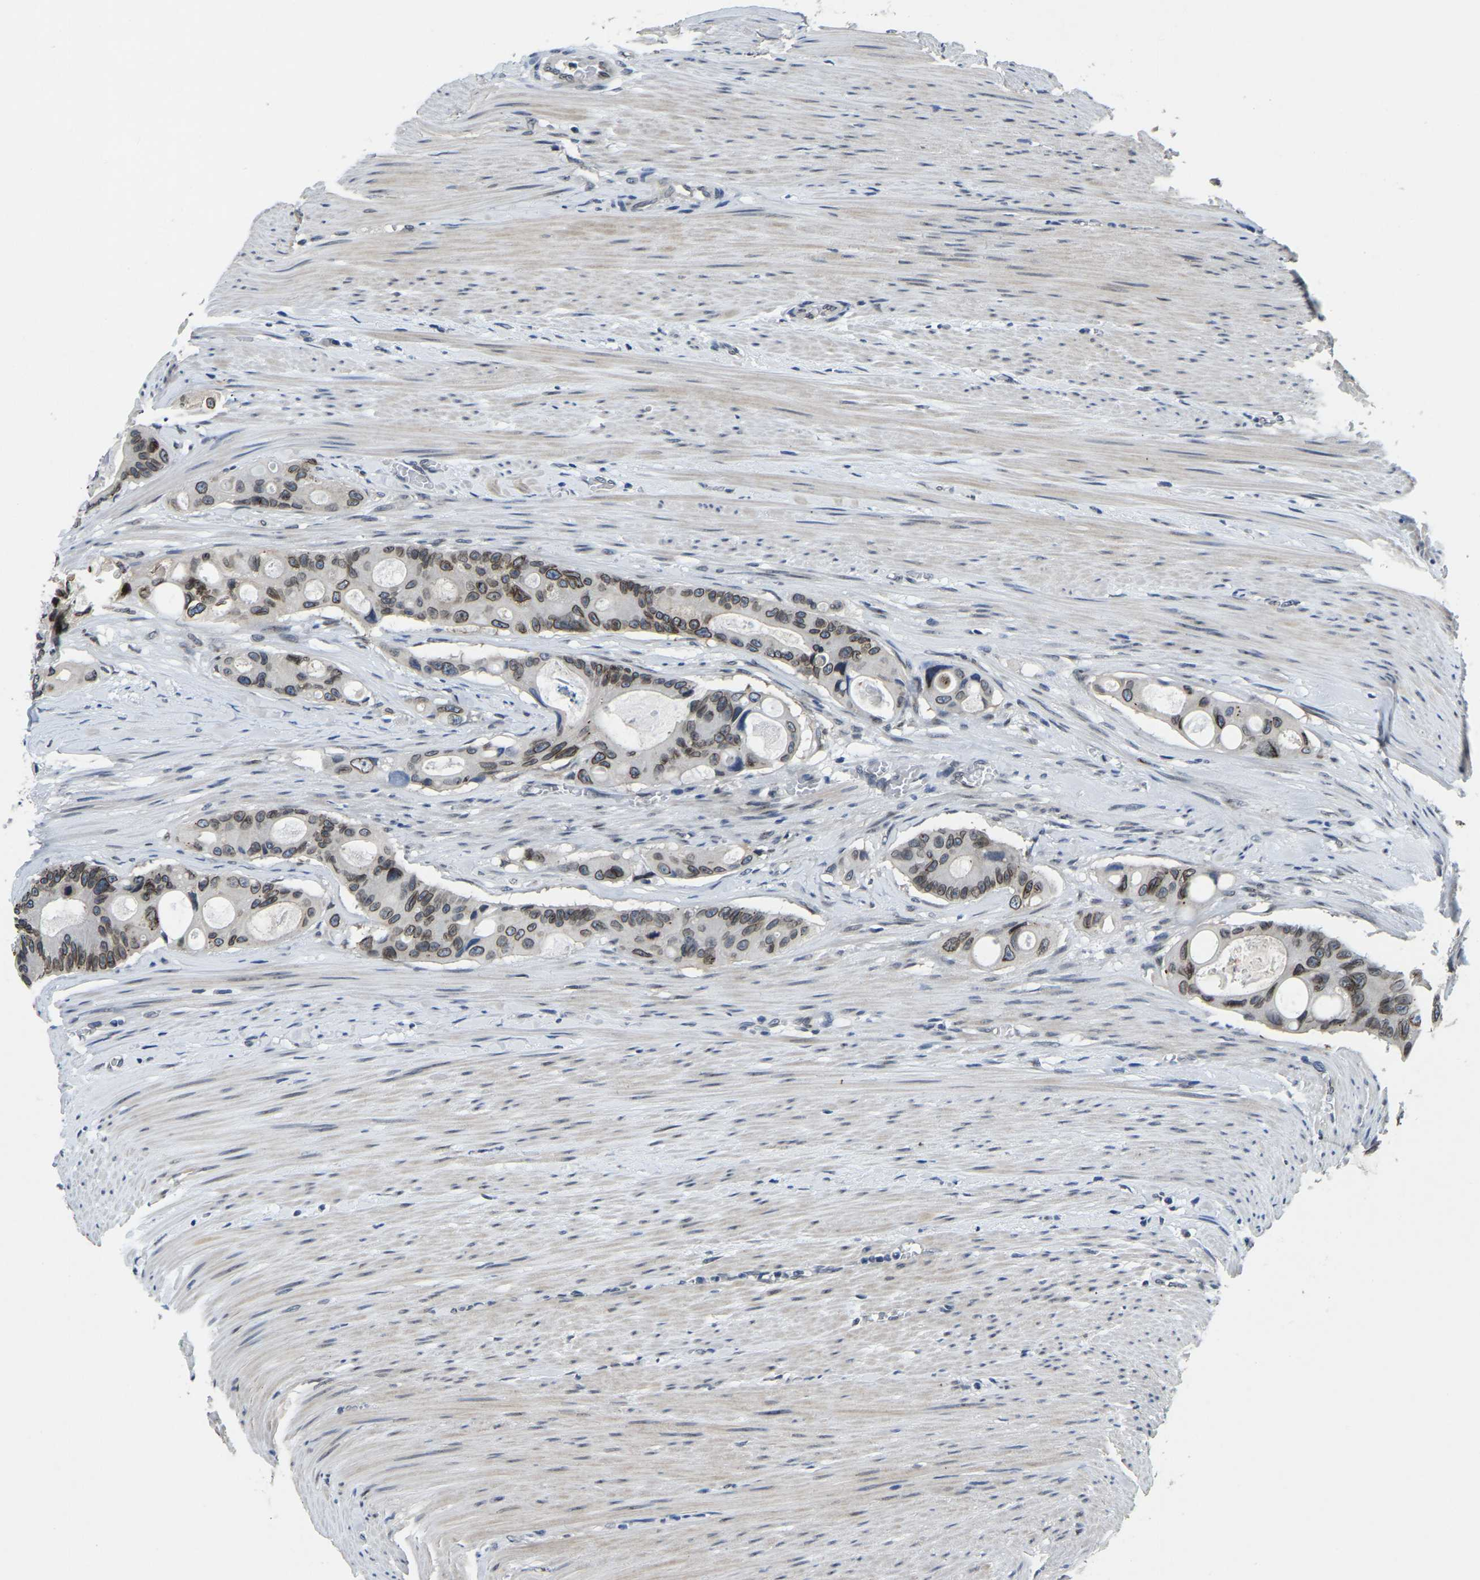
{"staining": {"intensity": "moderate", "quantity": ">75%", "location": "cytoplasmic/membranous,nuclear"}, "tissue": "colorectal cancer", "cell_type": "Tumor cells", "image_type": "cancer", "snomed": [{"axis": "morphology", "description": "Adenocarcinoma, NOS"}, {"axis": "topography", "description": "Colon"}], "caption": "Protein staining of adenocarcinoma (colorectal) tissue exhibits moderate cytoplasmic/membranous and nuclear expression in about >75% of tumor cells.", "gene": "RANBP2", "patient": {"sex": "female", "age": 57}}